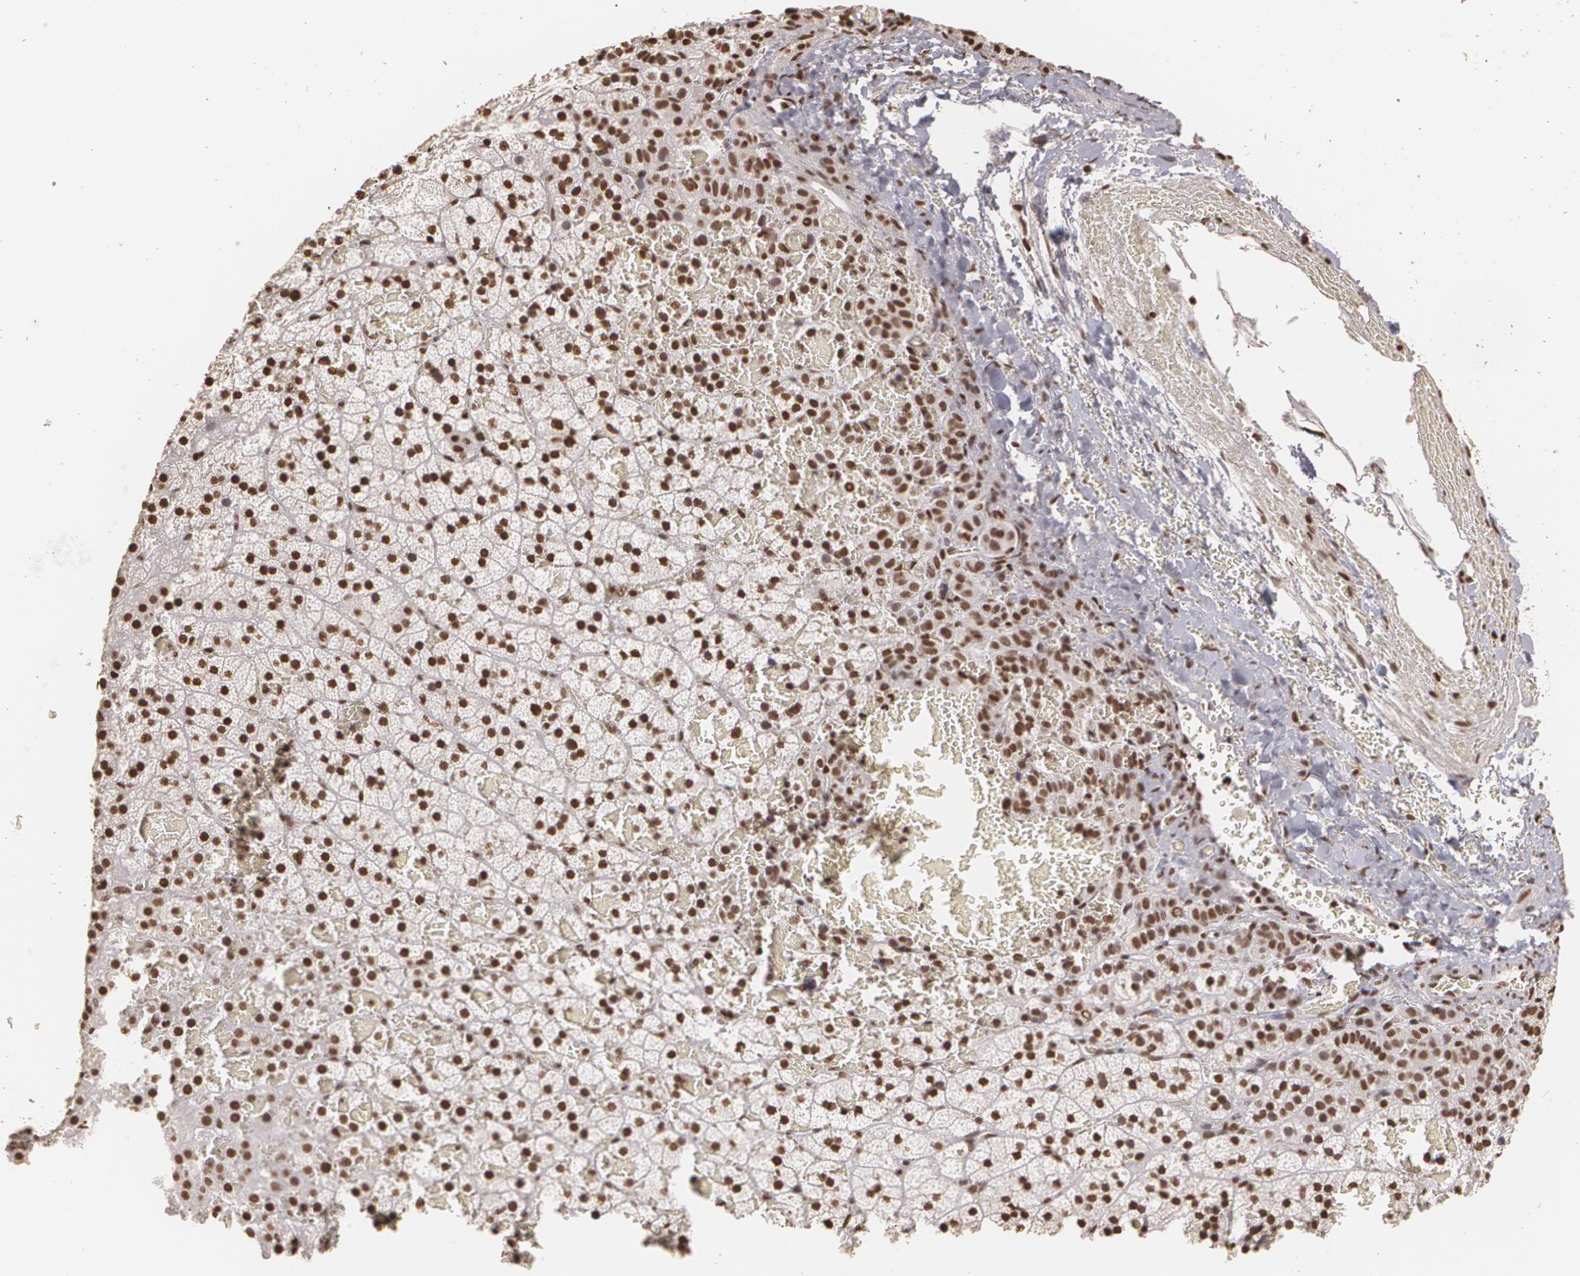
{"staining": {"intensity": "strong", "quantity": ">75%", "location": "nuclear"}, "tissue": "adrenal gland", "cell_type": "Glandular cells", "image_type": "normal", "snomed": [{"axis": "morphology", "description": "Normal tissue, NOS"}, {"axis": "topography", "description": "Adrenal gland"}], "caption": "Protein analysis of normal adrenal gland demonstrates strong nuclear staining in about >75% of glandular cells. (Brightfield microscopy of DAB IHC at high magnification).", "gene": "RCOR1", "patient": {"sex": "male", "age": 35}}